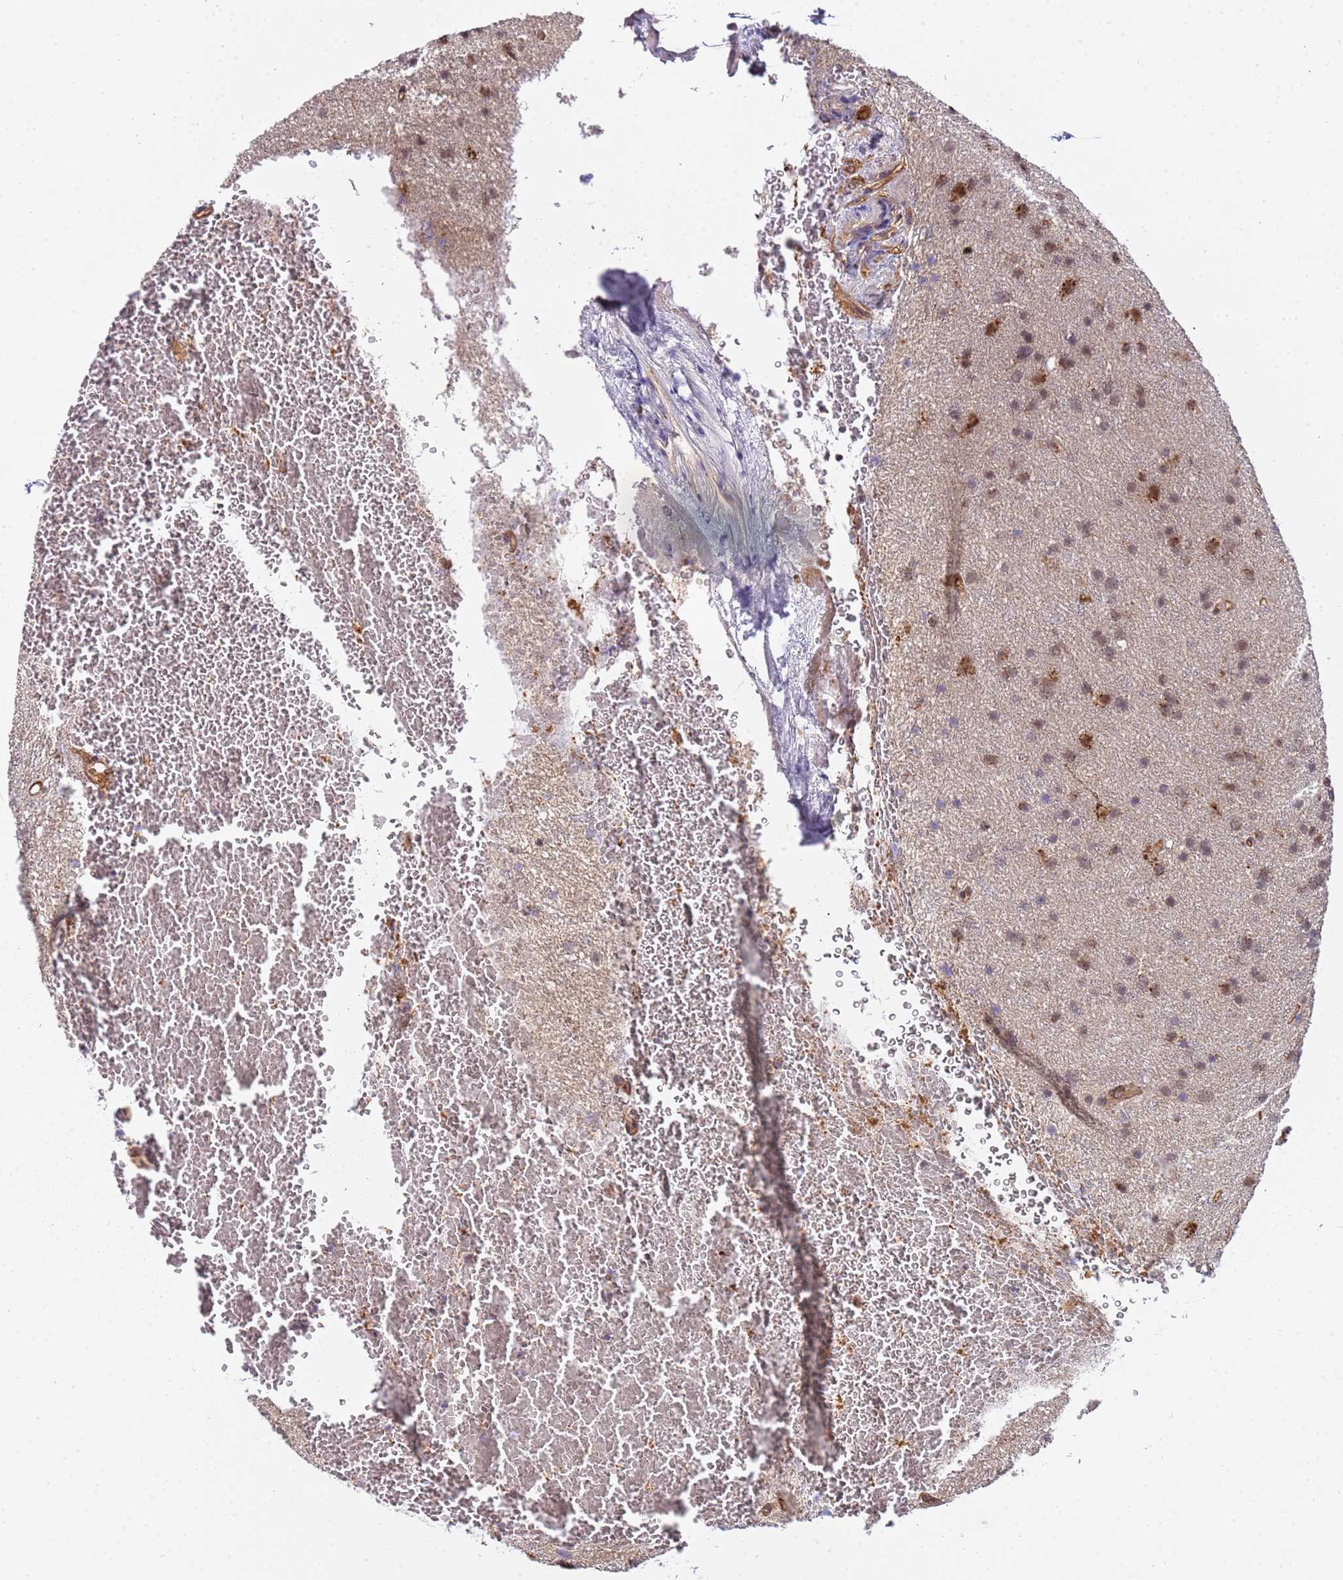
{"staining": {"intensity": "weak", "quantity": "25%-75%", "location": "nuclear"}, "tissue": "glioma", "cell_type": "Tumor cells", "image_type": "cancer", "snomed": [{"axis": "morphology", "description": "Glioma, malignant, Low grade"}, {"axis": "topography", "description": "Cerebral cortex"}], "caption": "Human malignant glioma (low-grade) stained with a protein marker shows weak staining in tumor cells.", "gene": "EMC2", "patient": {"sex": "female", "age": 39}}